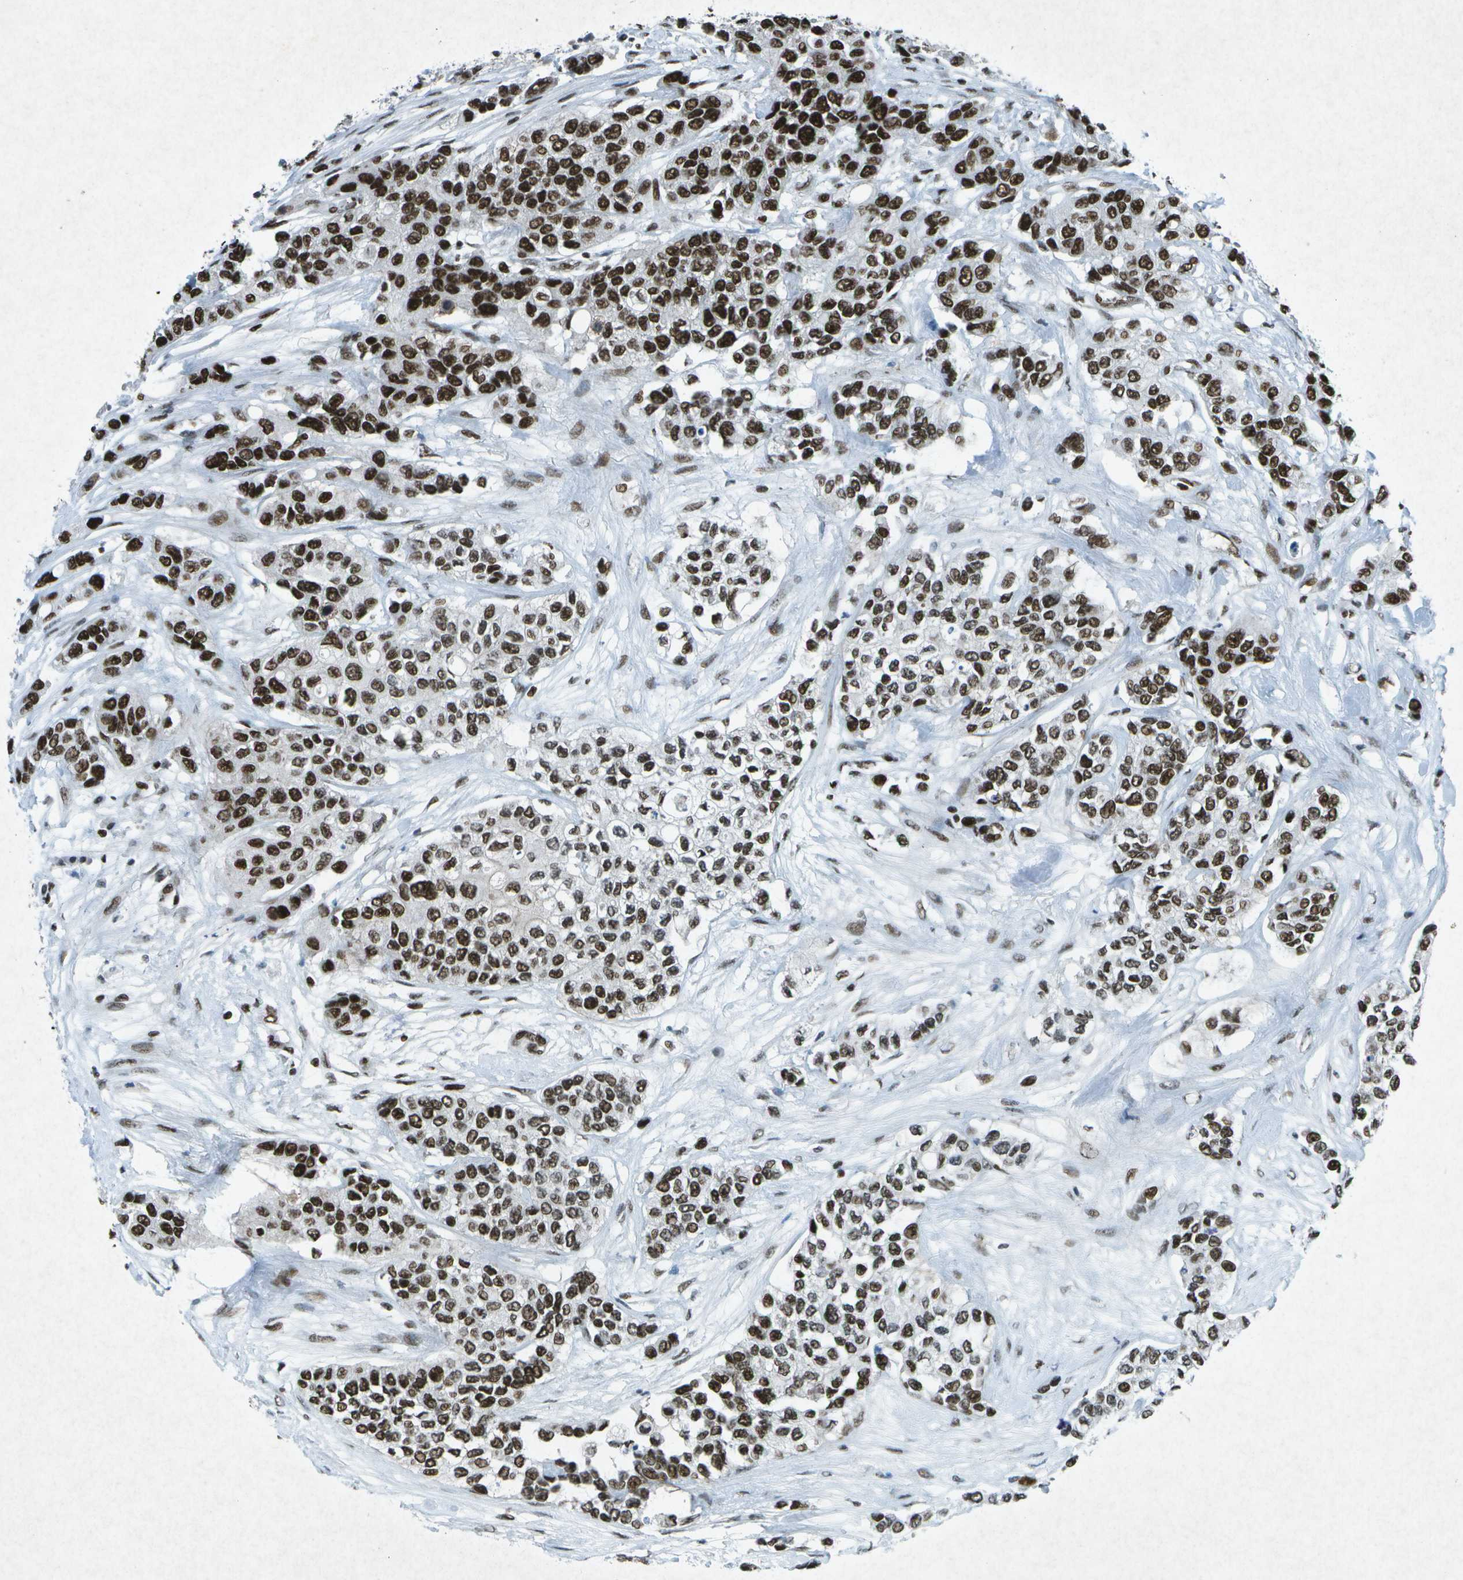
{"staining": {"intensity": "strong", "quantity": ">75%", "location": "nuclear"}, "tissue": "urothelial cancer", "cell_type": "Tumor cells", "image_type": "cancer", "snomed": [{"axis": "morphology", "description": "Urothelial carcinoma, High grade"}, {"axis": "topography", "description": "Urinary bladder"}], "caption": "High-grade urothelial carcinoma stained for a protein exhibits strong nuclear positivity in tumor cells.", "gene": "MTA2", "patient": {"sex": "female", "age": 56}}